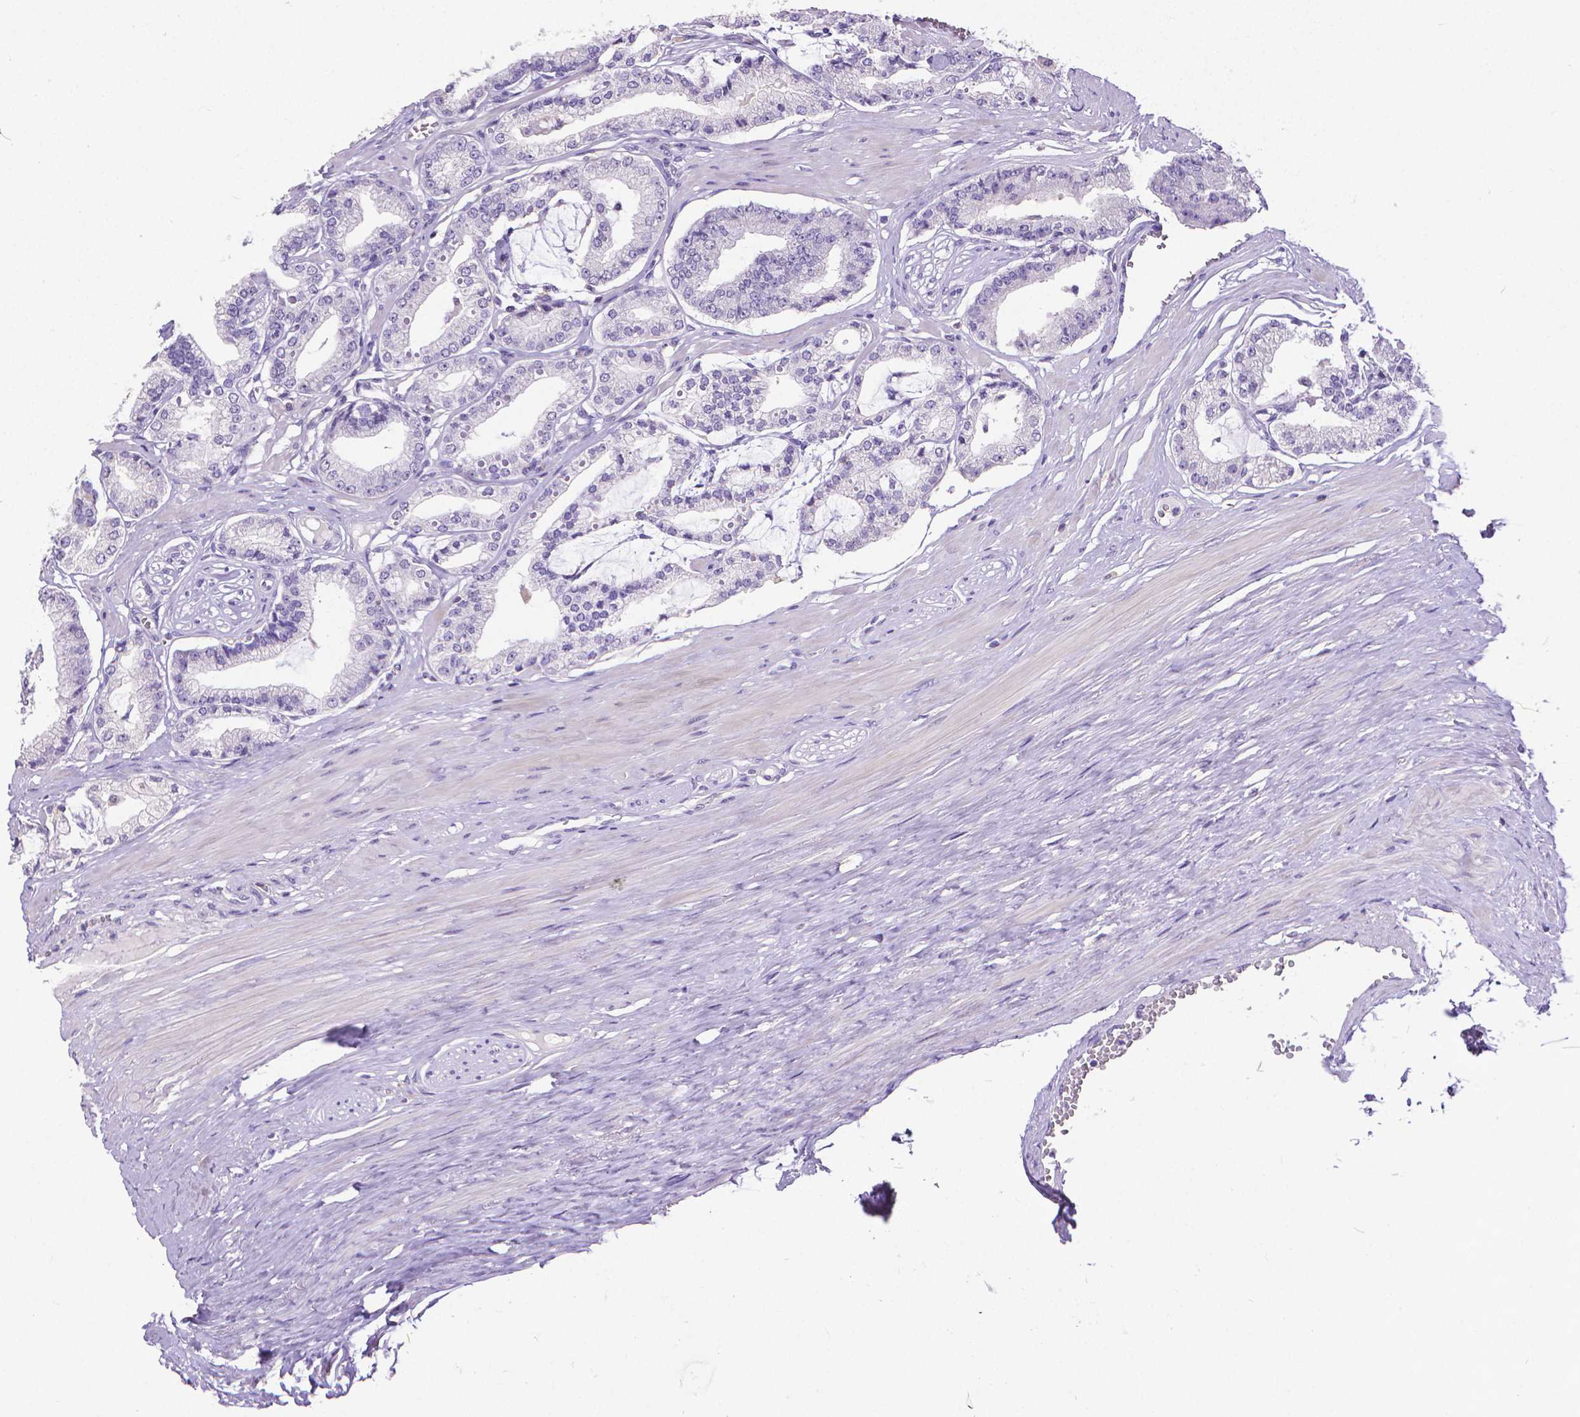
{"staining": {"intensity": "negative", "quantity": "none", "location": "none"}, "tissue": "prostate cancer", "cell_type": "Tumor cells", "image_type": "cancer", "snomed": [{"axis": "morphology", "description": "Adenocarcinoma, High grade"}, {"axis": "topography", "description": "Prostate"}], "caption": "An IHC image of prostate cancer is shown. There is no staining in tumor cells of prostate cancer.", "gene": "CD4", "patient": {"sex": "male", "age": 71}}